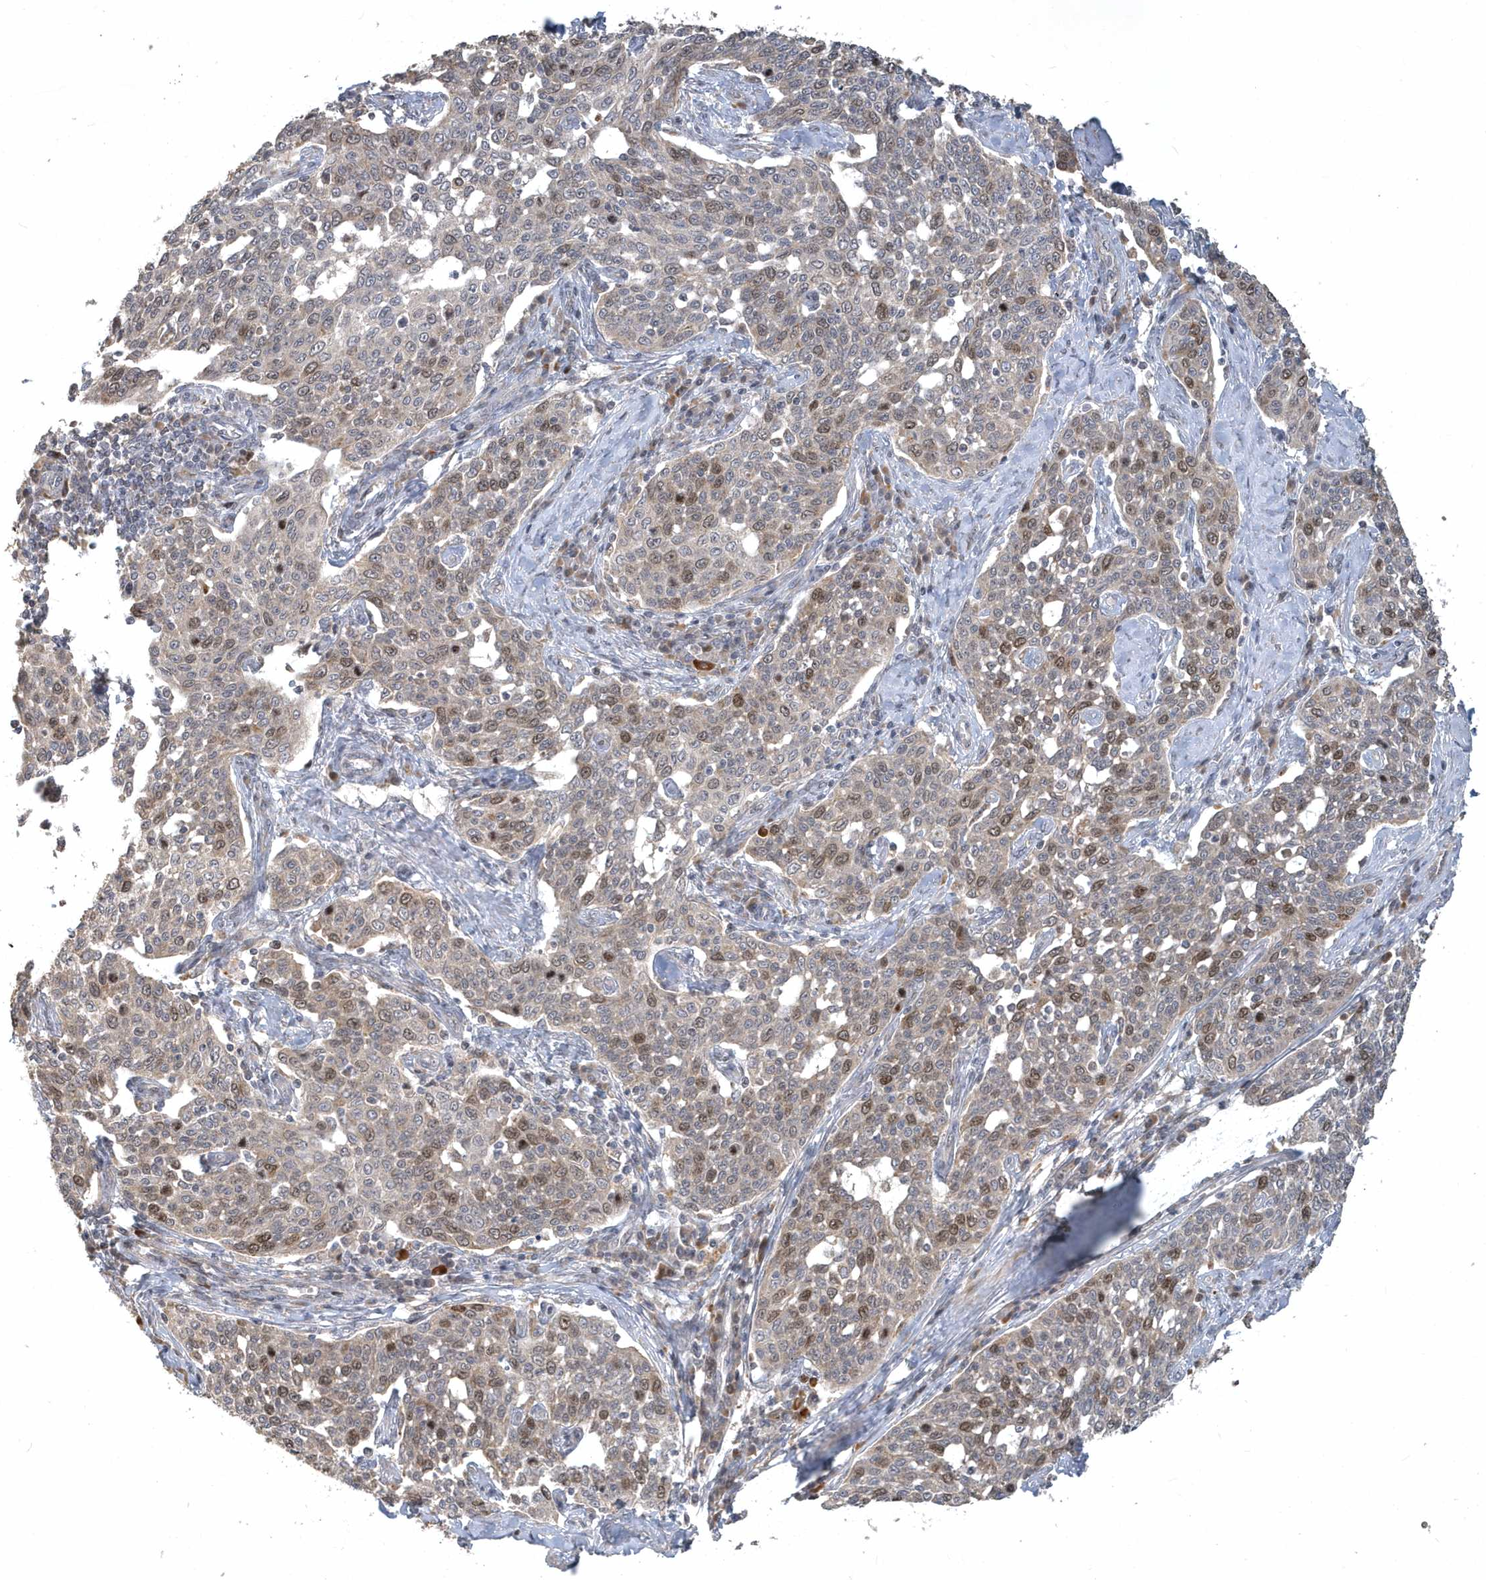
{"staining": {"intensity": "moderate", "quantity": "25%-75%", "location": "nuclear"}, "tissue": "cervical cancer", "cell_type": "Tumor cells", "image_type": "cancer", "snomed": [{"axis": "morphology", "description": "Squamous cell carcinoma, NOS"}, {"axis": "topography", "description": "Cervix"}], "caption": "Approximately 25%-75% of tumor cells in cervical cancer reveal moderate nuclear protein expression as visualized by brown immunohistochemical staining.", "gene": "TRAIP", "patient": {"sex": "female", "age": 34}}